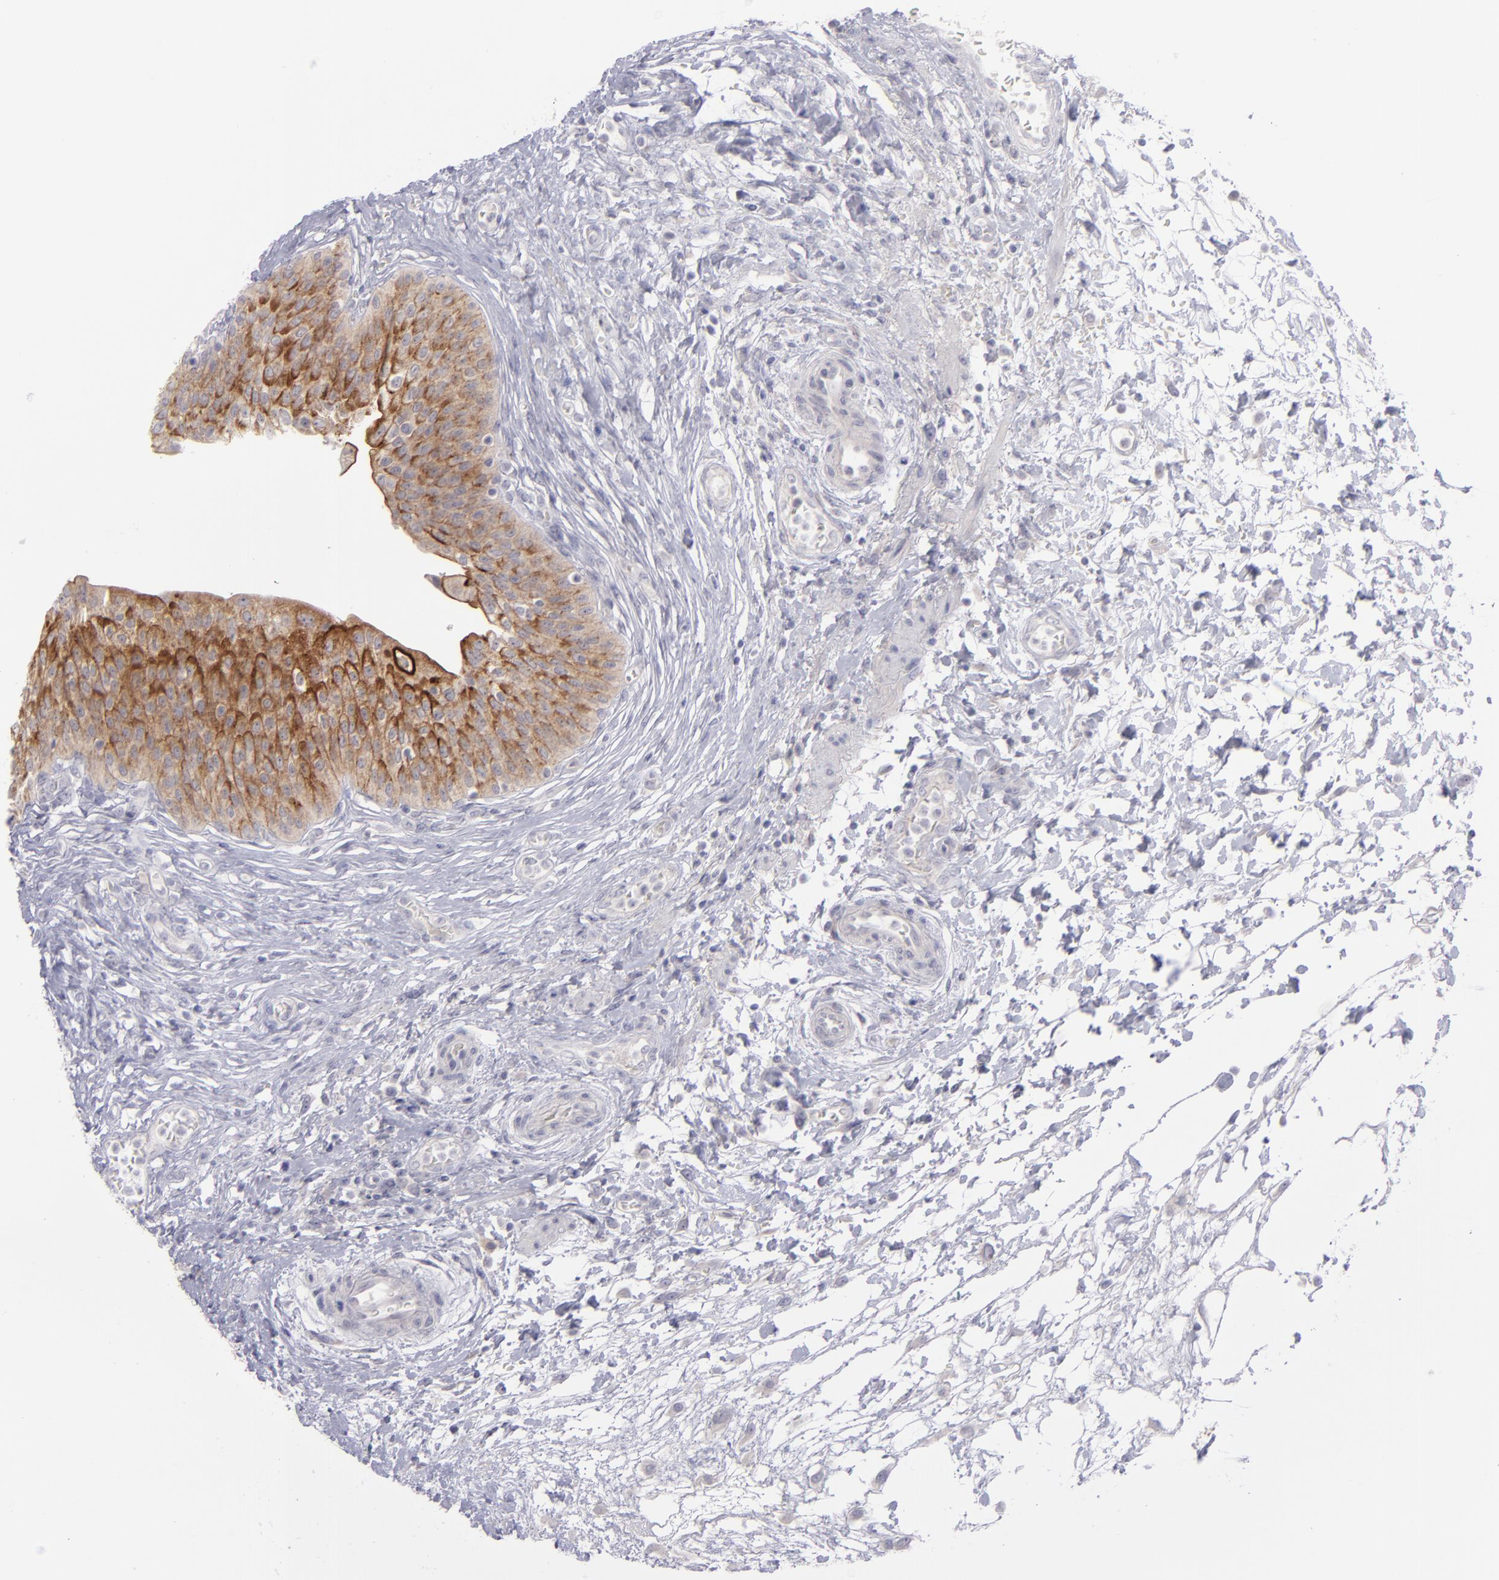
{"staining": {"intensity": "moderate", "quantity": ">75%", "location": "cytoplasmic/membranous"}, "tissue": "urinary bladder", "cell_type": "Urothelial cells", "image_type": "normal", "snomed": [{"axis": "morphology", "description": "Normal tissue, NOS"}, {"axis": "topography", "description": "Smooth muscle"}, {"axis": "topography", "description": "Urinary bladder"}], "caption": "Immunohistochemistry (IHC) image of unremarkable urinary bladder: urinary bladder stained using IHC shows medium levels of moderate protein expression localized specifically in the cytoplasmic/membranous of urothelial cells, appearing as a cytoplasmic/membranous brown color.", "gene": "EVPL", "patient": {"sex": "male", "age": 35}}